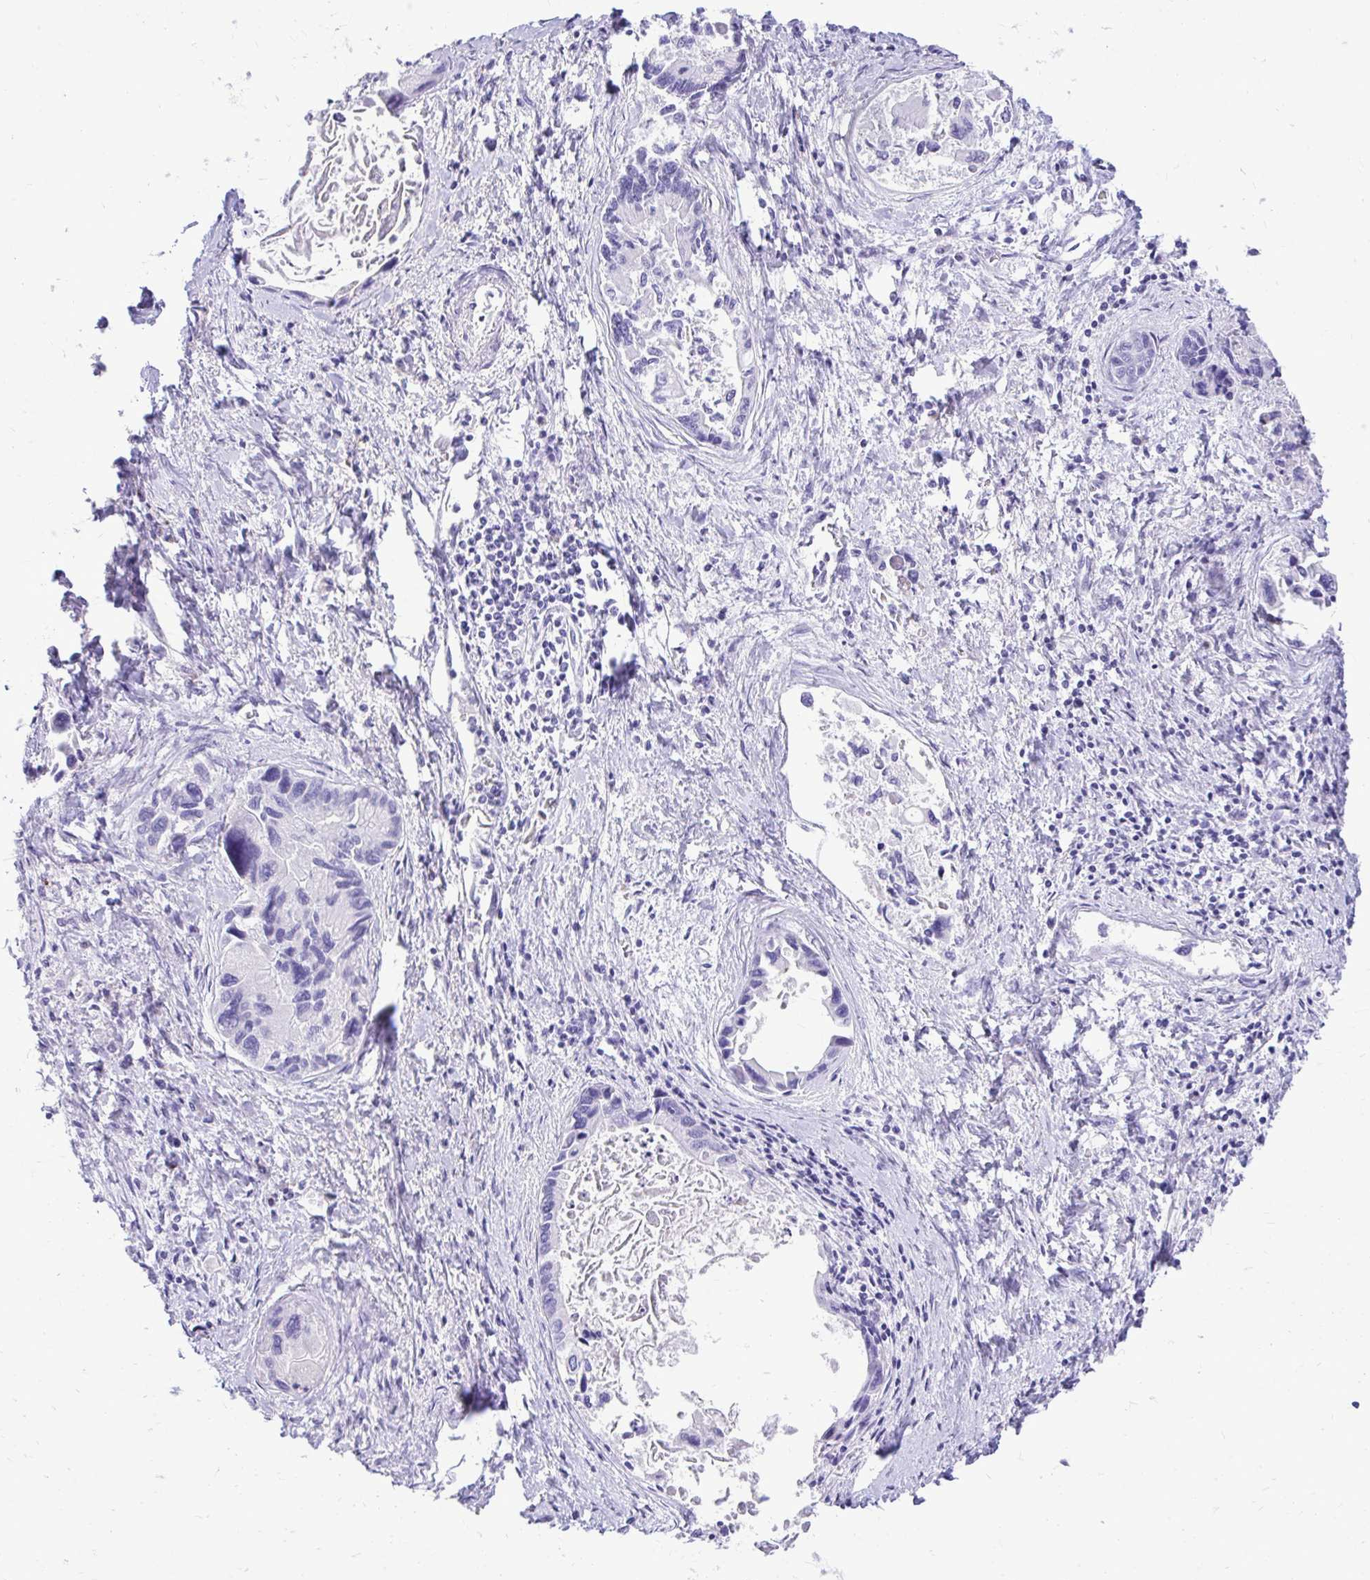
{"staining": {"intensity": "negative", "quantity": "none", "location": "none"}, "tissue": "liver cancer", "cell_type": "Tumor cells", "image_type": "cancer", "snomed": [{"axis": "morphology", "description": "Cholangiocarcinoma"}, {"axis": "topography", "description": "Liver"}], "caption": "Immunohistochemistry histopathology image of human cholangiocarcinoma (liver) stained for a protein (brown), which reveals no staining in tumor cells.", "gene": "ANKDD1B", "patient": {"sex": "male", "age": 66}}